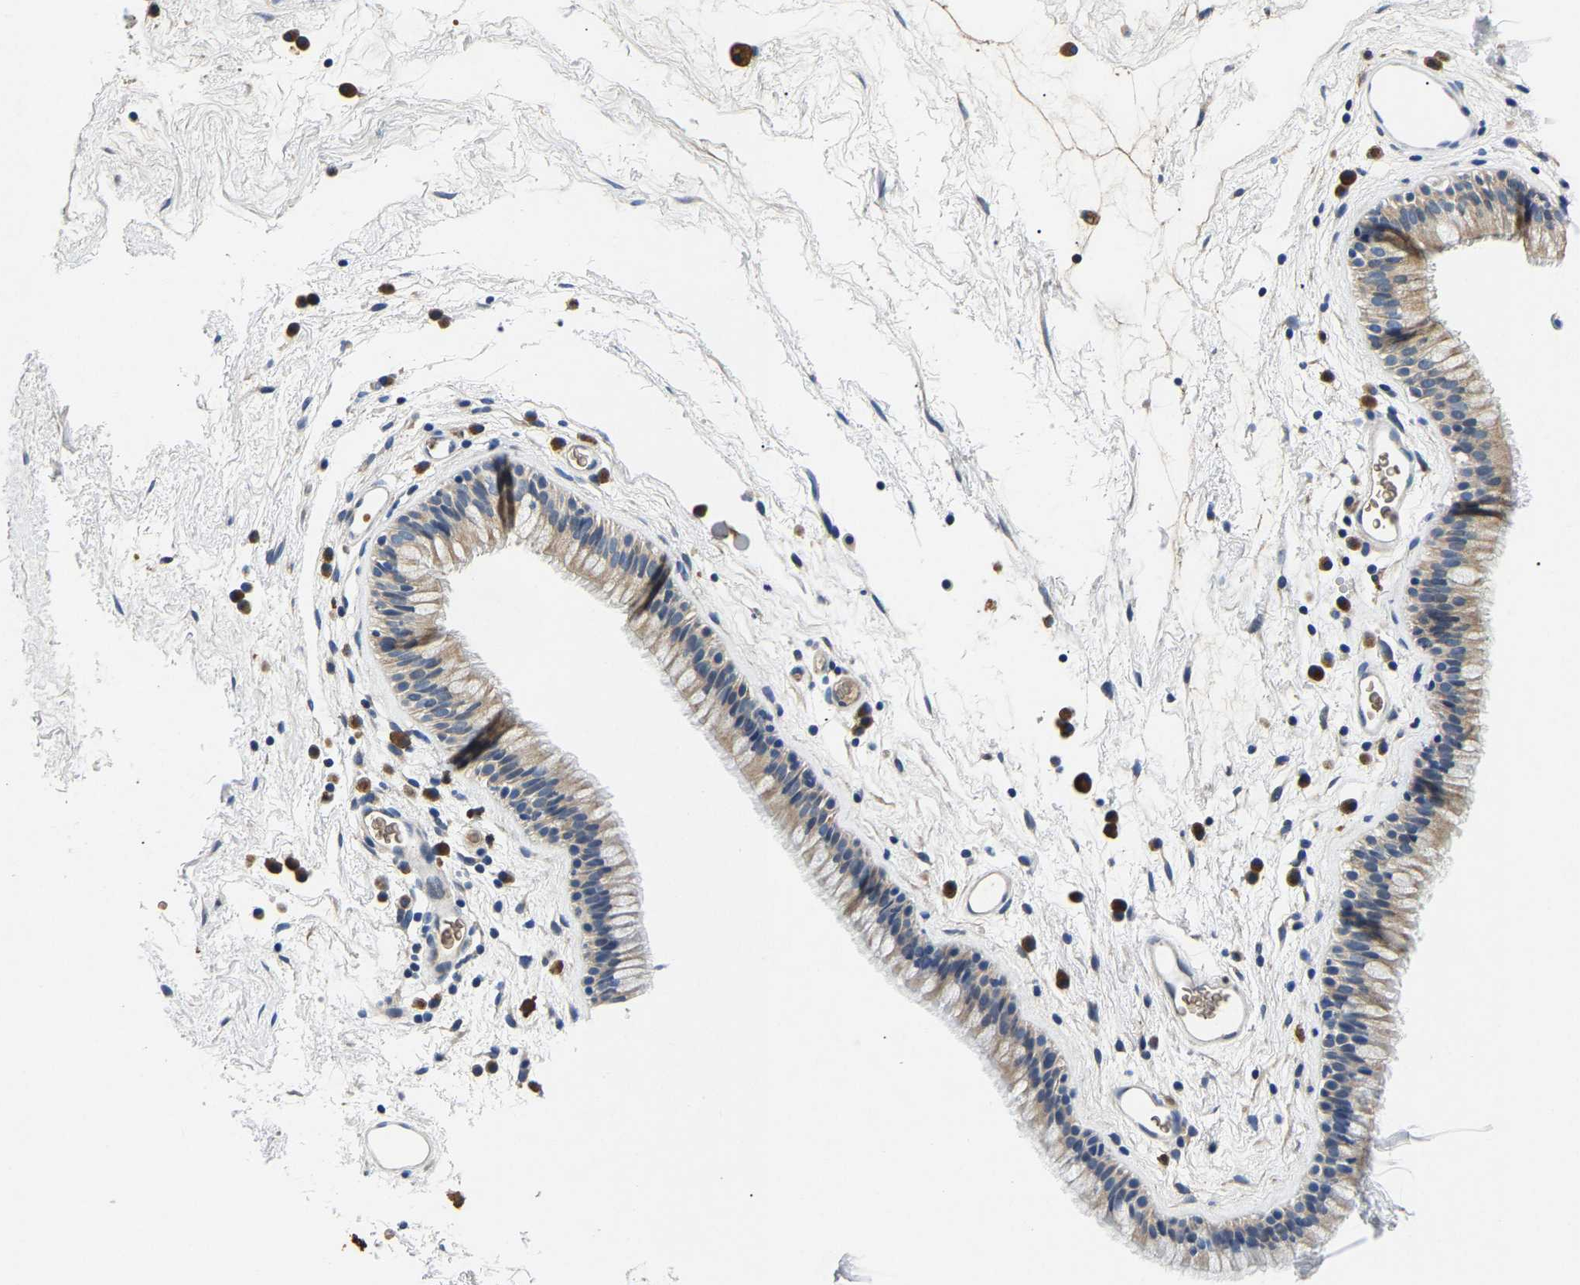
{"staining": {"intensity": "weak", "quantity": "25%-75%", "location": "cytoplasmic/membranous"}, "tissue": "nasopharynx", "cell_type": "Respiratory epithelial cells", "image_type": "normal", "snomed": [{"axis": "morphology", "description": "Normal tissue, NOS"}, {"axis": "morphology", "description": "Inflammation, NOS"}, {"axis": "topography", "description": "Nasopharynx"}], "caption": "Immunohistochemistry (DAB) staining of benign nasopharynx displays weak cytoplasmic/membranous protein staining in about 25%-75% of respiratory epithelial cells.", "gene": "TOR1B", "patient": {"sex": "male", "age": 48}}